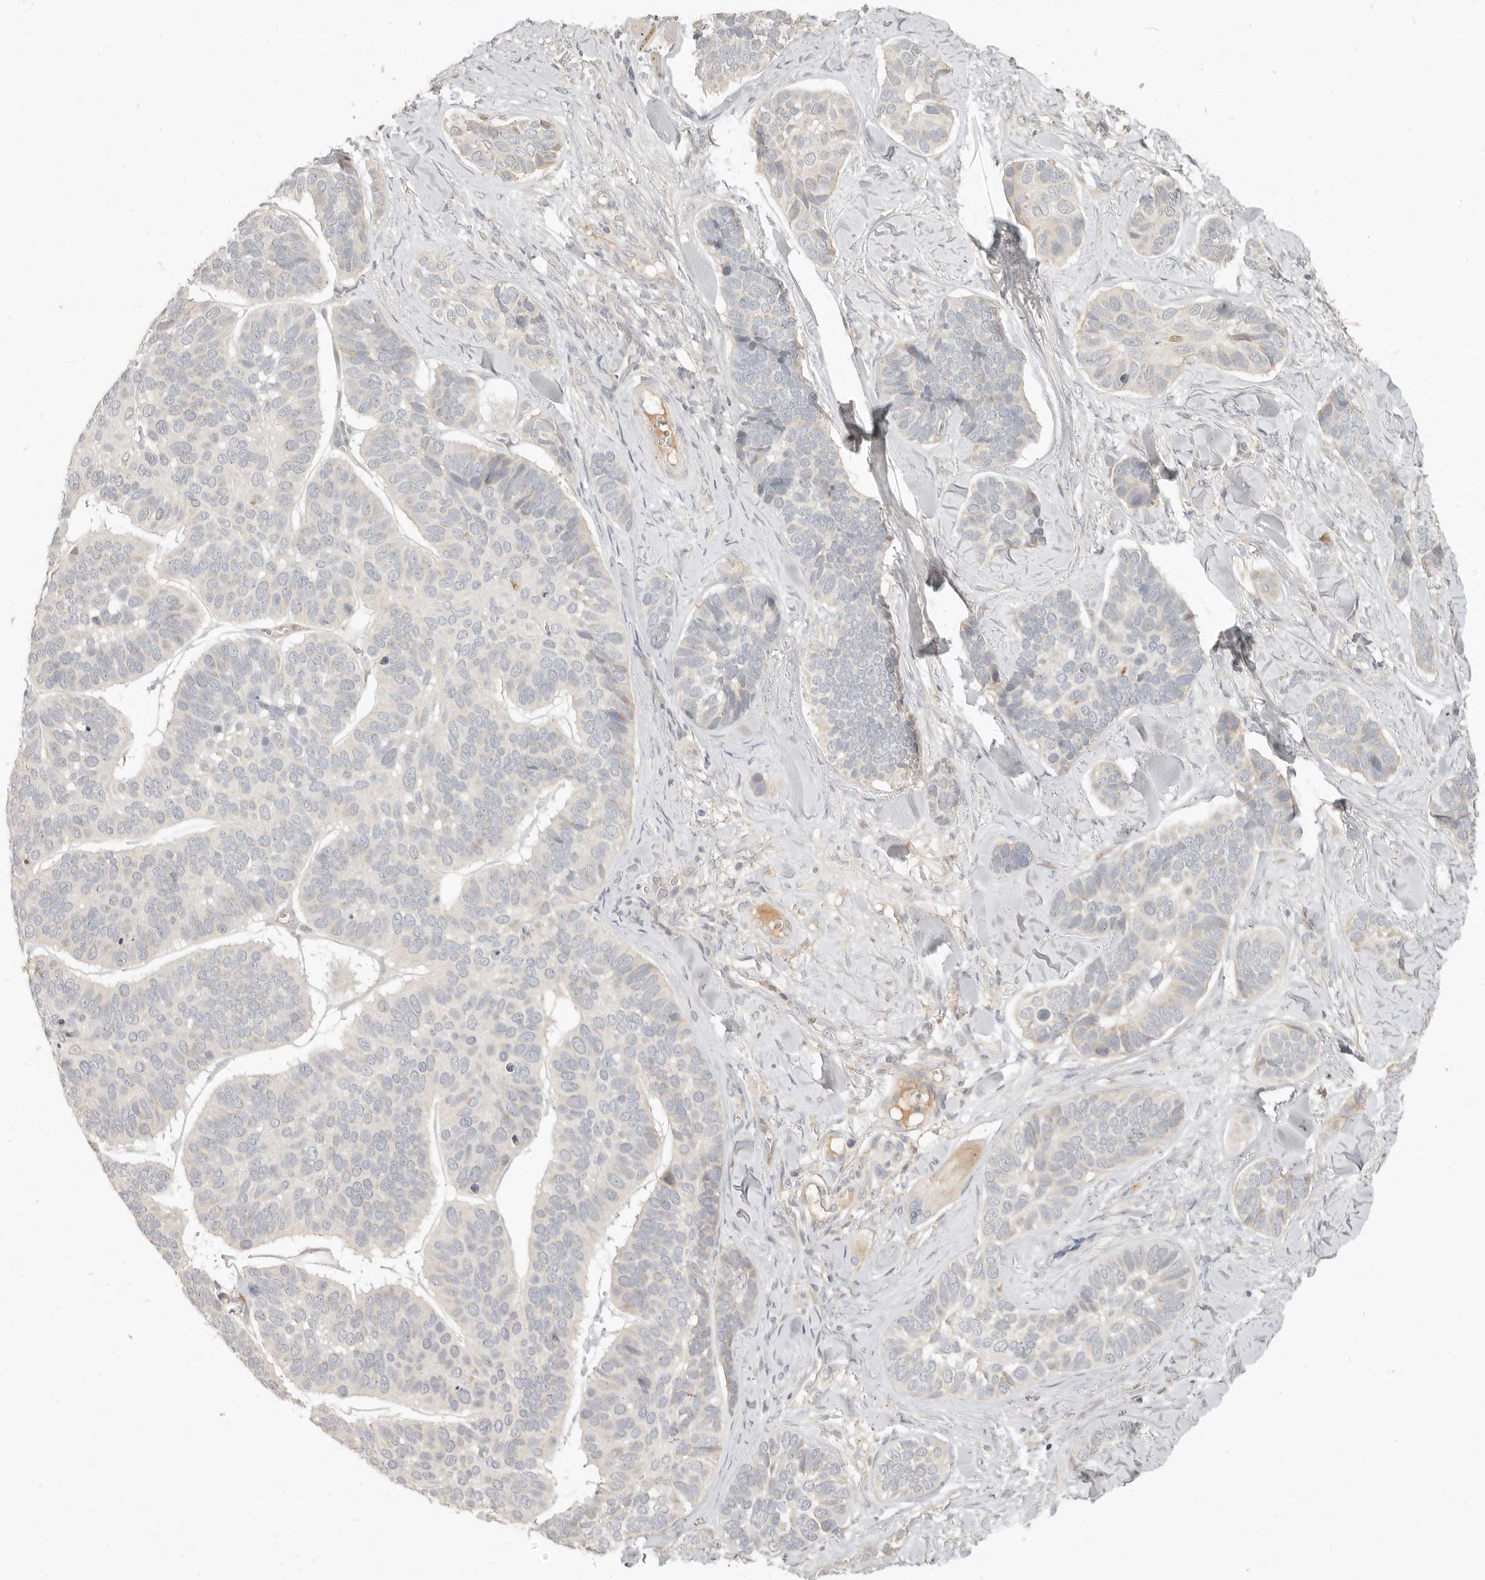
{"staining": {"intensity": "weak", "quantity": "<25%", "location": "cytoplasmic/membranous"}, "tissue": "skin cancer", "cell_type": "Tumor cells", "image_type": "cancer", "snomed": [{"axis": "morphology", "description": "Basal cell carcinoma"}, {"axis": "topography", "description": "Skin"}], "caption": "Immunohistochemistry (IHC) photomicrograph of neoplastic tissue: skin cancer stained with DAB (3,3'-diaminobenzidine) reveals no significant protein expression in tumor cells. The staining is performed using DAB brown chromogen with nuclei counter-stained in using hematoxylin.", "gene": "UBXN11", "patient": {"sex": "male", "age": 62}}